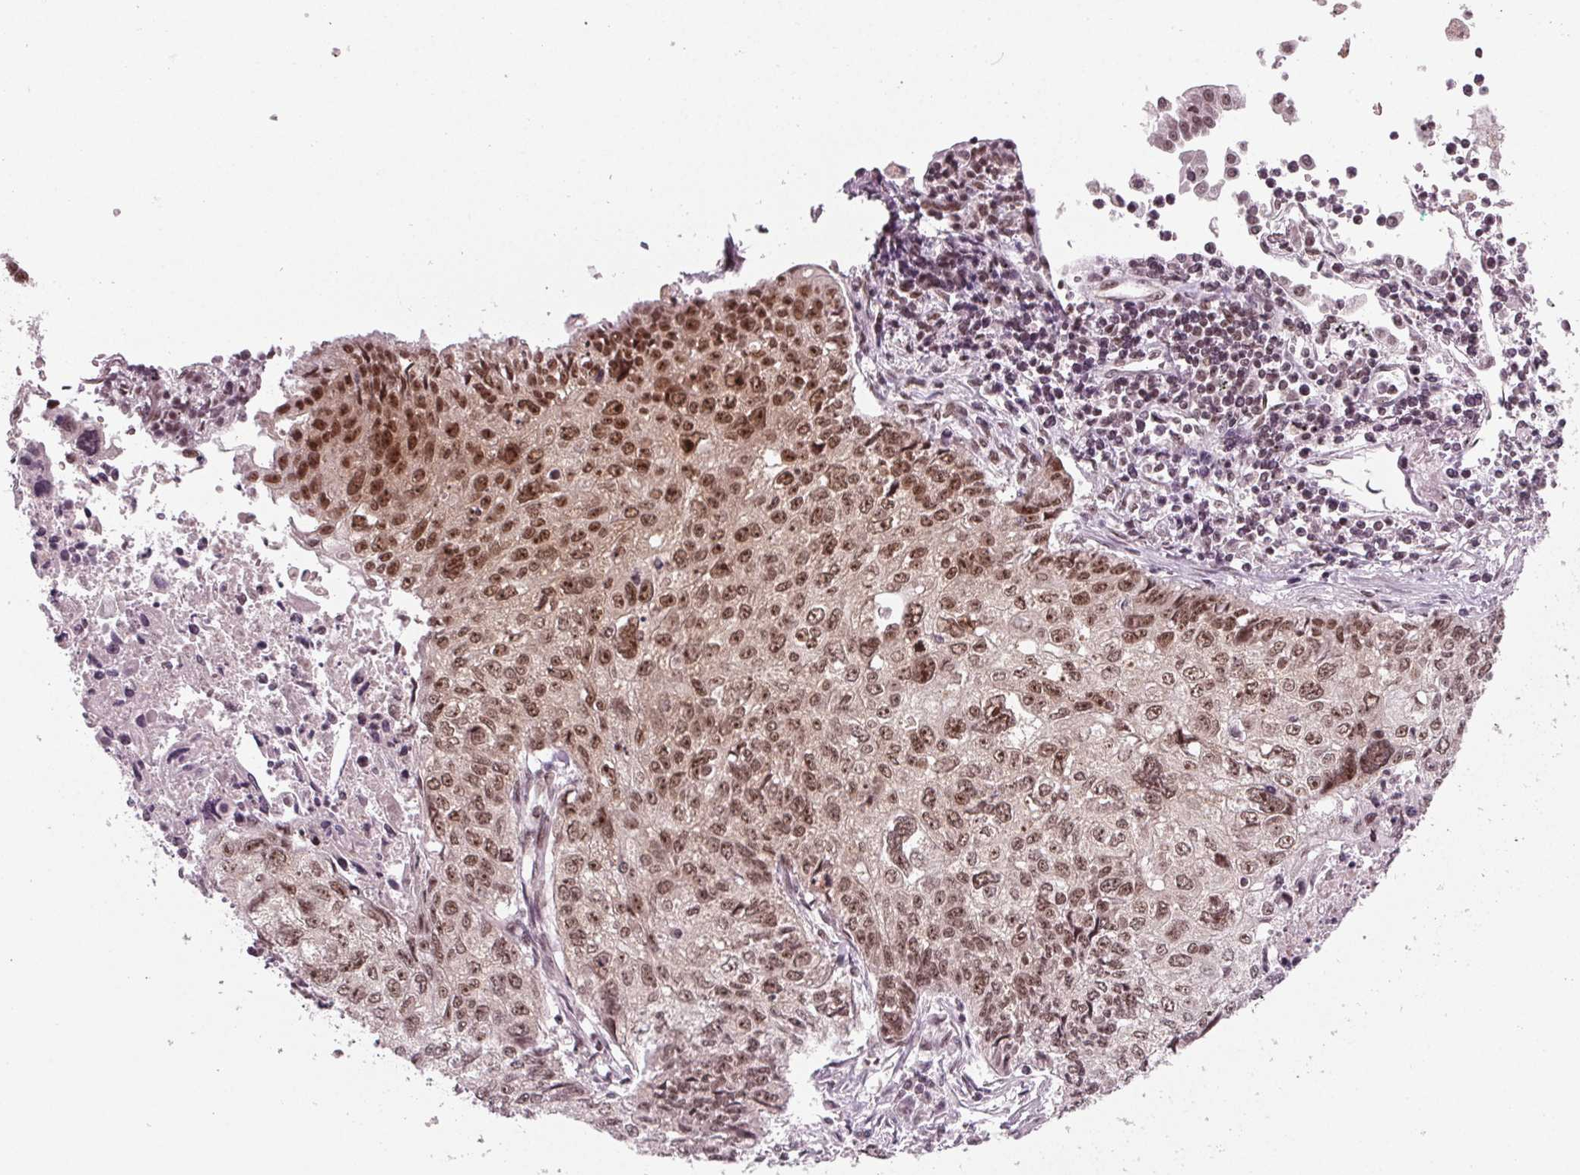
{"staining": {"intensity": "moderate", "quantity": ">75%", "location": "nuclear"}, "tissue": "lung cancer", "cell_type": "Tumor cells", "image_type": "cancer", "snomed": [{"axis": "morphology", "description": "Normal morphology"}, {"axis": "morphology", "description": "Aneuploidy"}, {"axis": "morphology", "description": "Squamous cell carcinoma, NOS"}, {"axis": "topography", "description": "Lymph node"}, {"axis": "topography", "description": "Lung"}], "caption": "IHC of aneuploidy (lung) exhibits medium levels of moderate nuclear positivity in about >75% of tumor cells. The protein is shown in brown color, while the nuclei are stained blue.", "gene": "DDX41", "patient": {"sex": "female", "age": 76}}